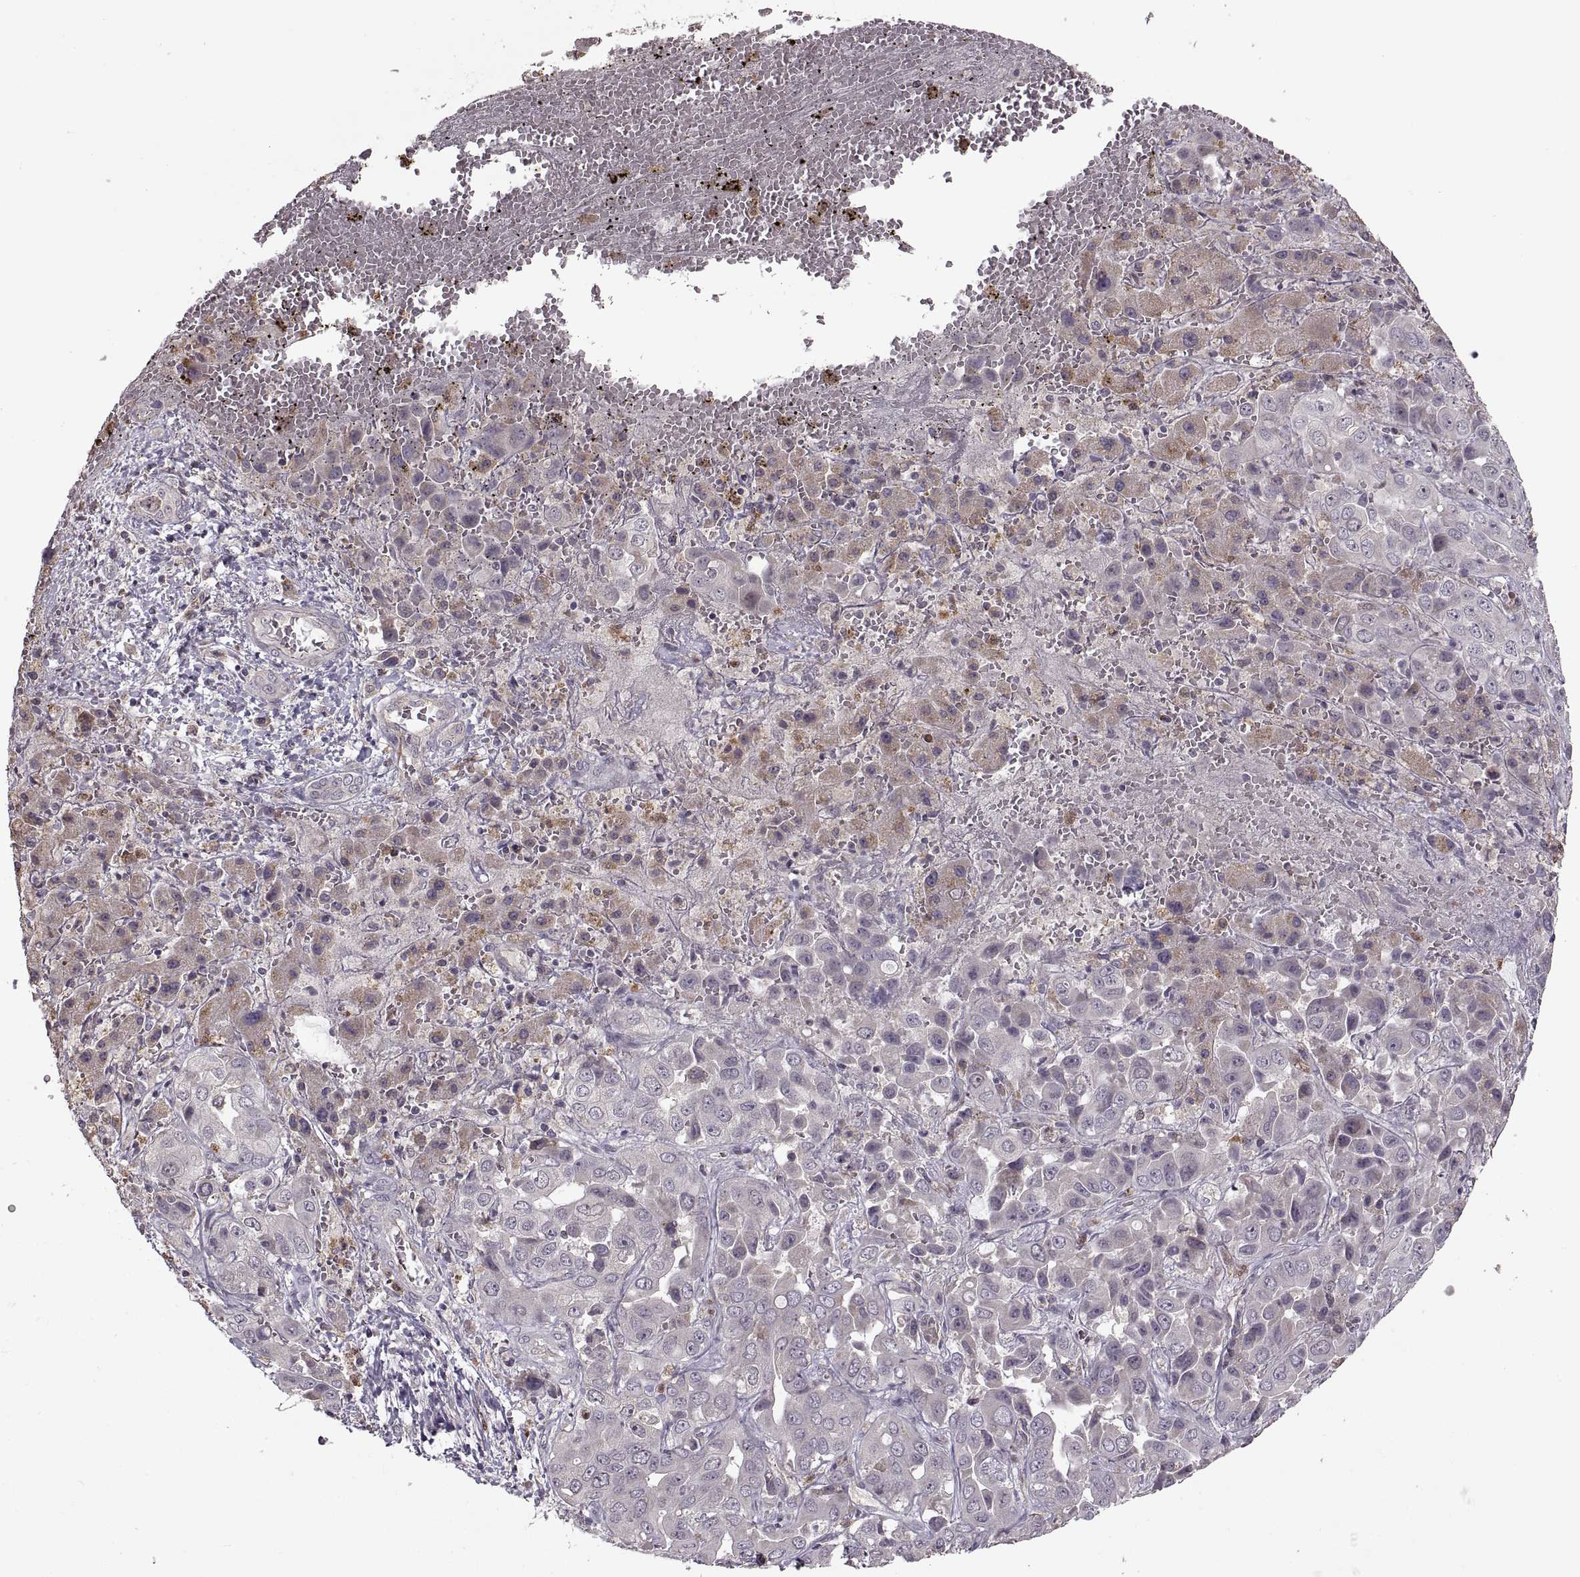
{"staining": {"intensity": "negative", "quantity": "none", "location": "none"}, "tissue": "liver cancer", "cell_type": "Tumor cells", "image_type": "cancer", "snomed": [{"axis": "morphology", "description": "Cholangiocarcinoma"}, {"axis": "topography", "description": "Liver"}], "caption": "The immunohistochemistry (IHC) photomicrograph has no significant expression in tumor cells of liver cancer (cholangiocarcinoma) tissue. Nuclei are stained in blue.", "gene": "PIERCE1", "patient": {"sex": "female", "age": 52}}